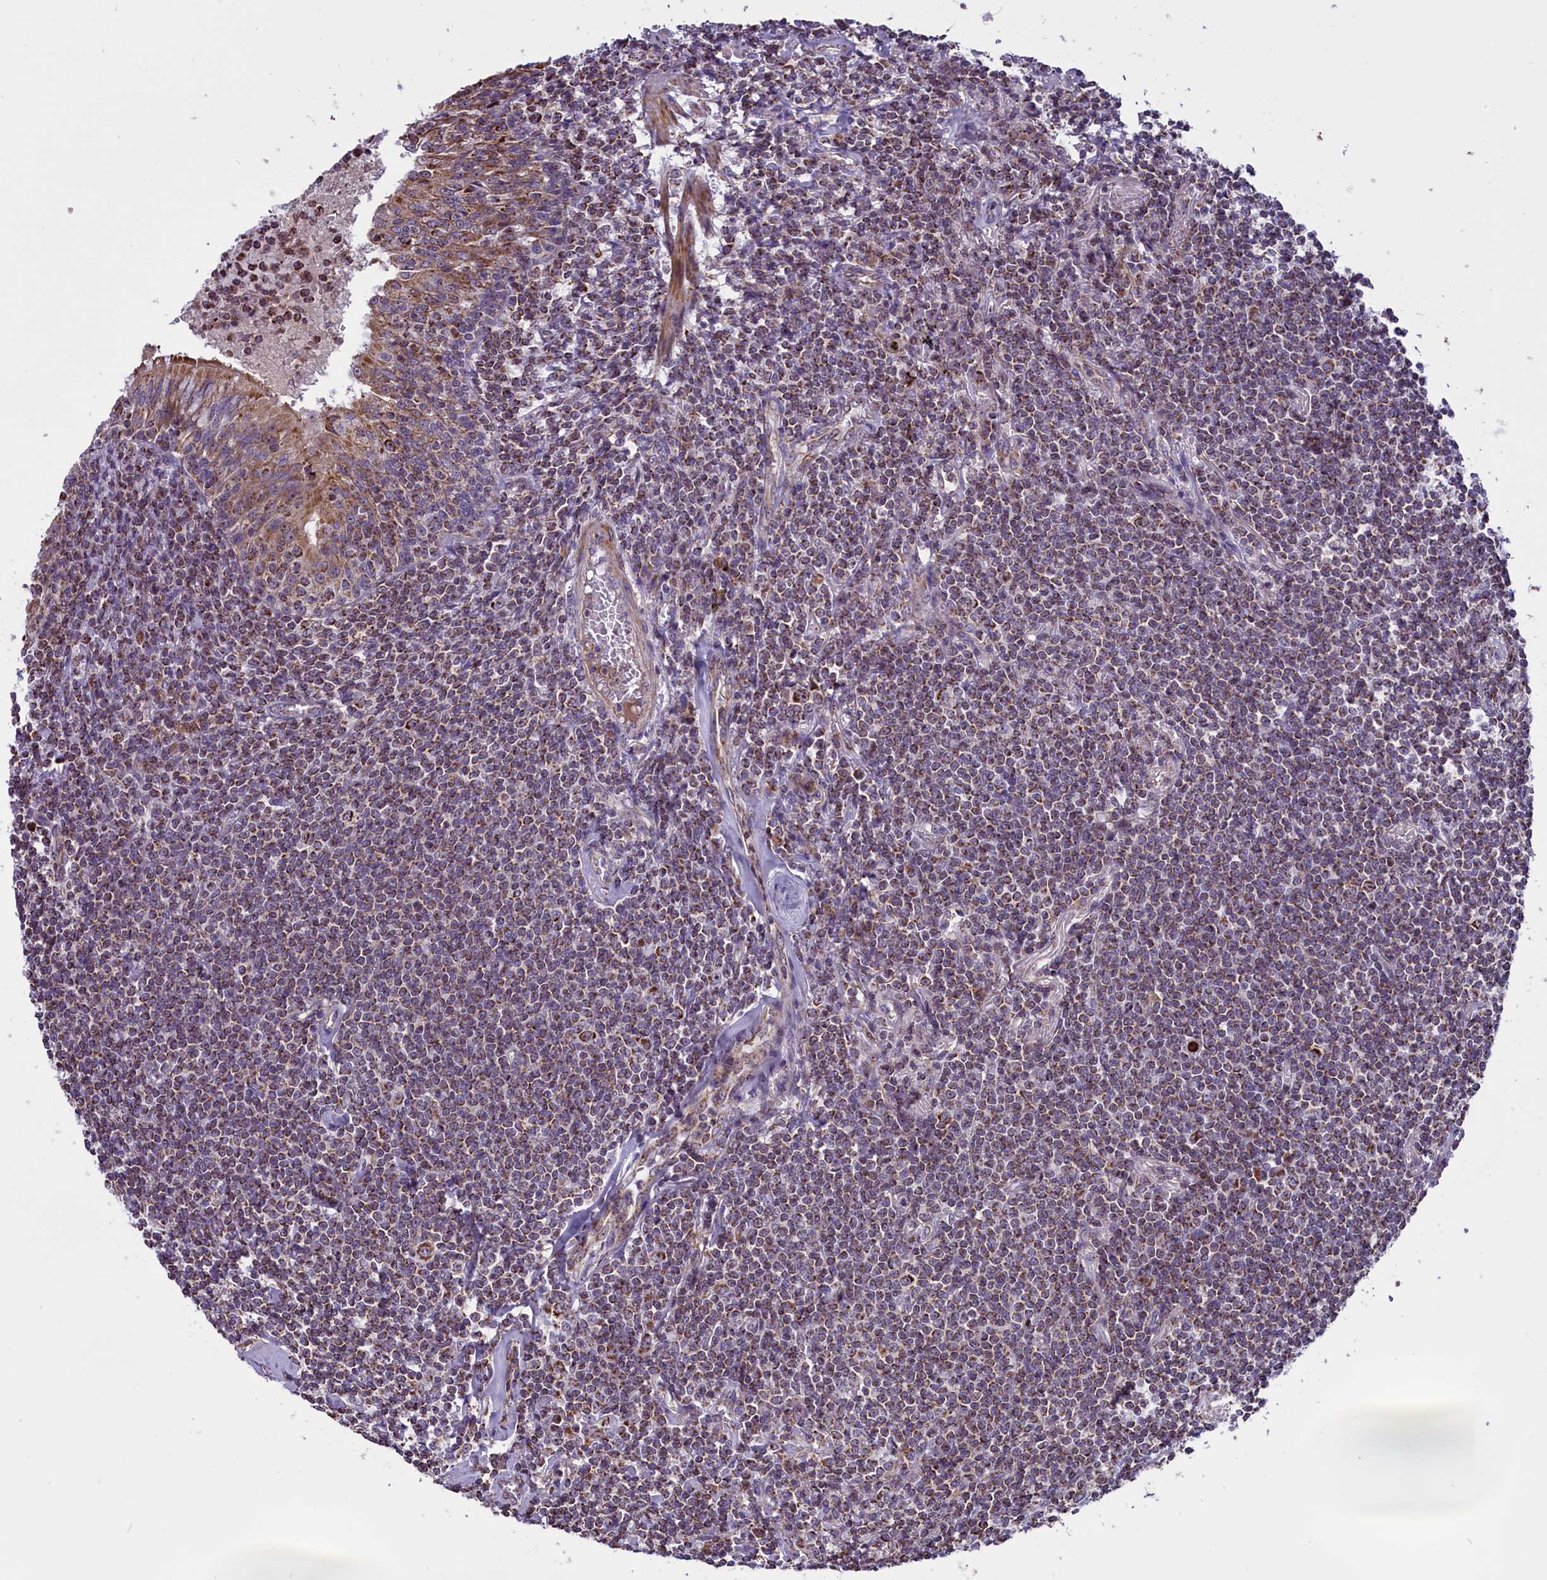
{"staining": {"intensity": "moderate", "quantity": ">75%", "location": "cytoplasmic/membranous"}, "tissue": "lymphoma", "cell_type": "Tumor cells", "image_type": "cancer", "snomed": [{"axis": "morphology", "description": "Malignant lymphoma, non-Hodgkin's type, Low grade"}, {"axis": "topography", "description": "Lung"}], "caption": "This photomicrograph reveals immunohistochemistry staining of low-grade malignant lymphoma, non-Hodgkin's type, with medium moderate cytoplasmic/membranous expression in approximately >75% of tumor cells.", "gene": "GLRX5", "patient": {"sex": "female", "age": 71}}